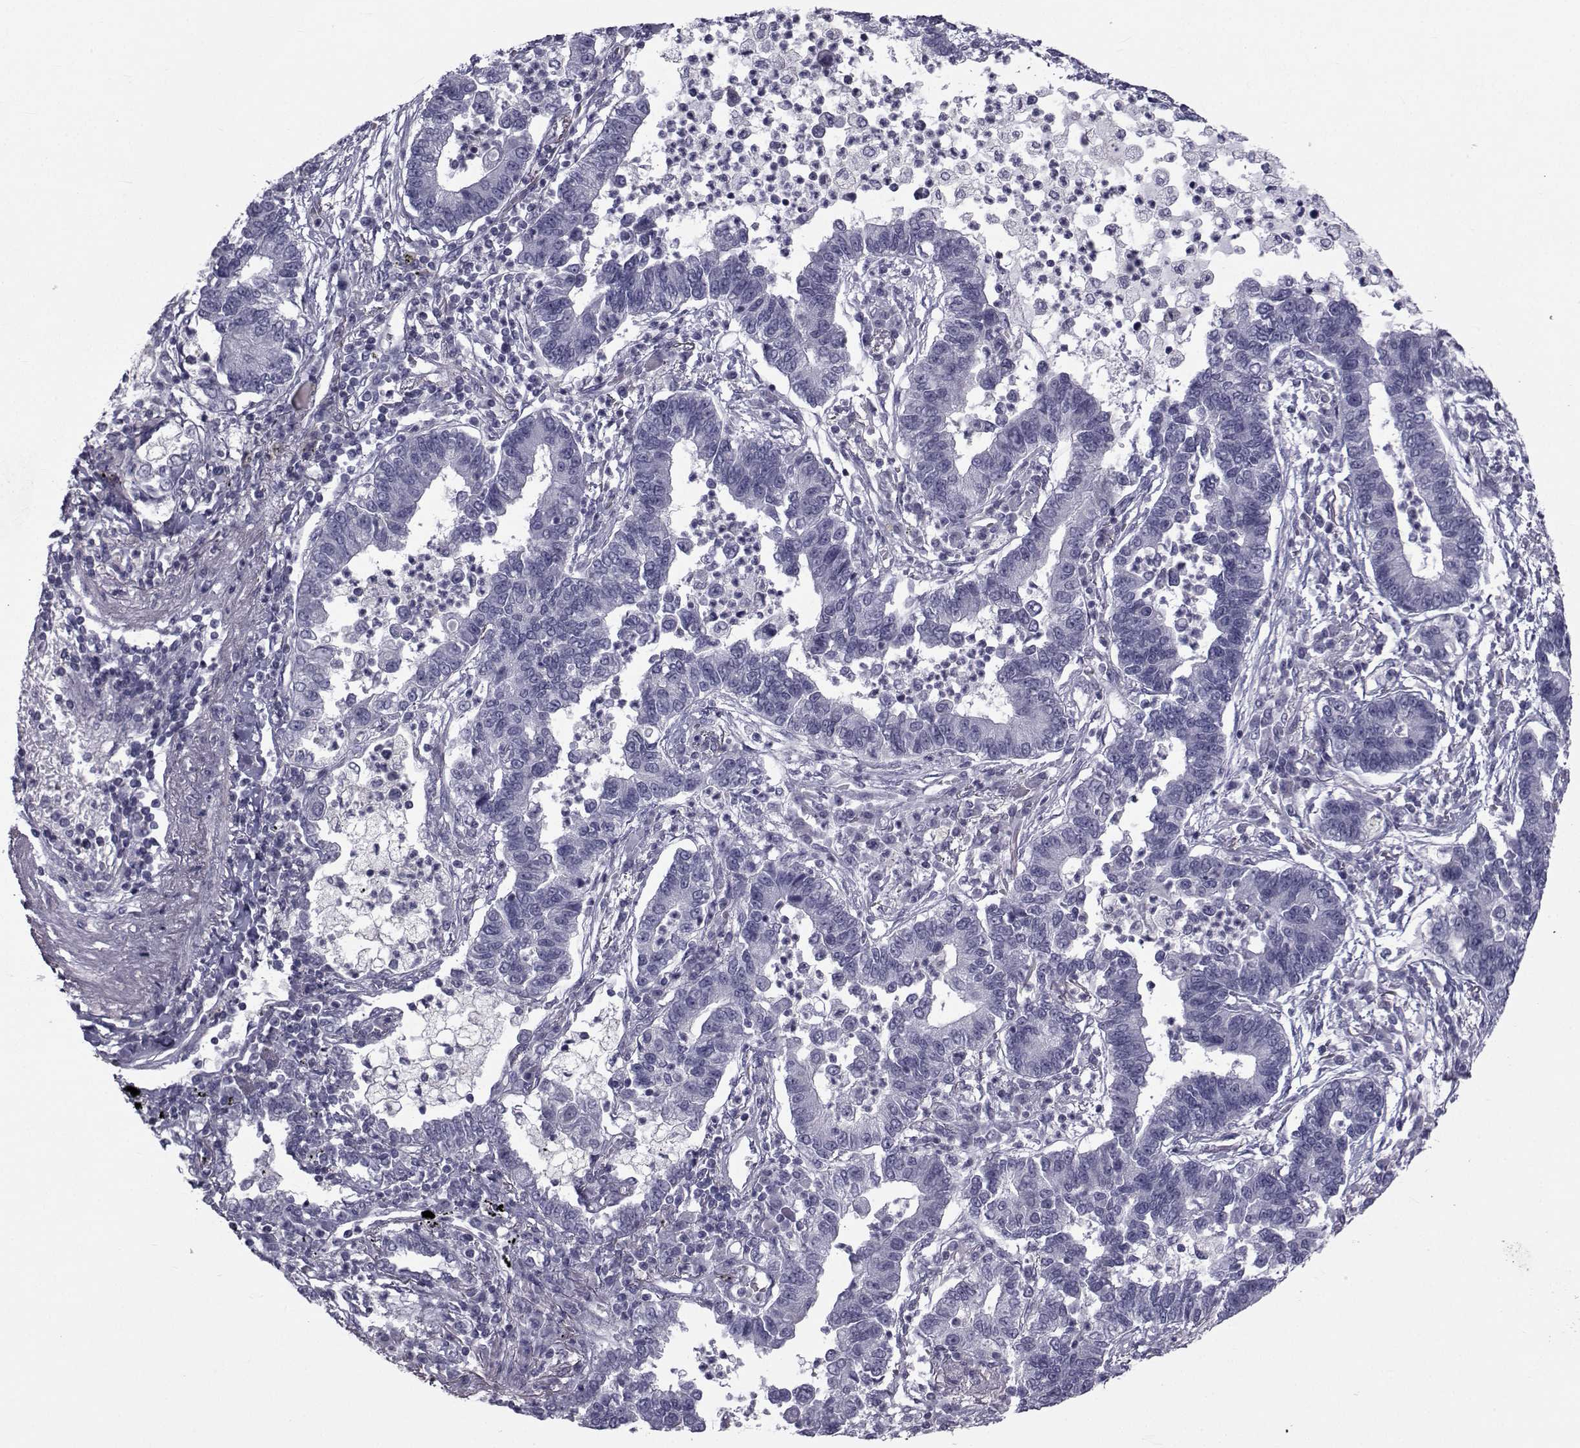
{"staining": {"intensity": "negative", "quantity": "none", "location": "none"}, "tissue": "lung cancer", "cell_type": "Tumor cells", "image_type": "cancer", "snomed": [{"axis": "morphology", "description": "Adenocarcinoma, NOS"}, {"axis": "topography", "description": "Lung"}], "caption": "The photomicrograph reveals no staining of tumor cells in lung cancer (adenocarcinoma).", "gene": "FDXR", "patient": {"sex": "female", "age": 57}}